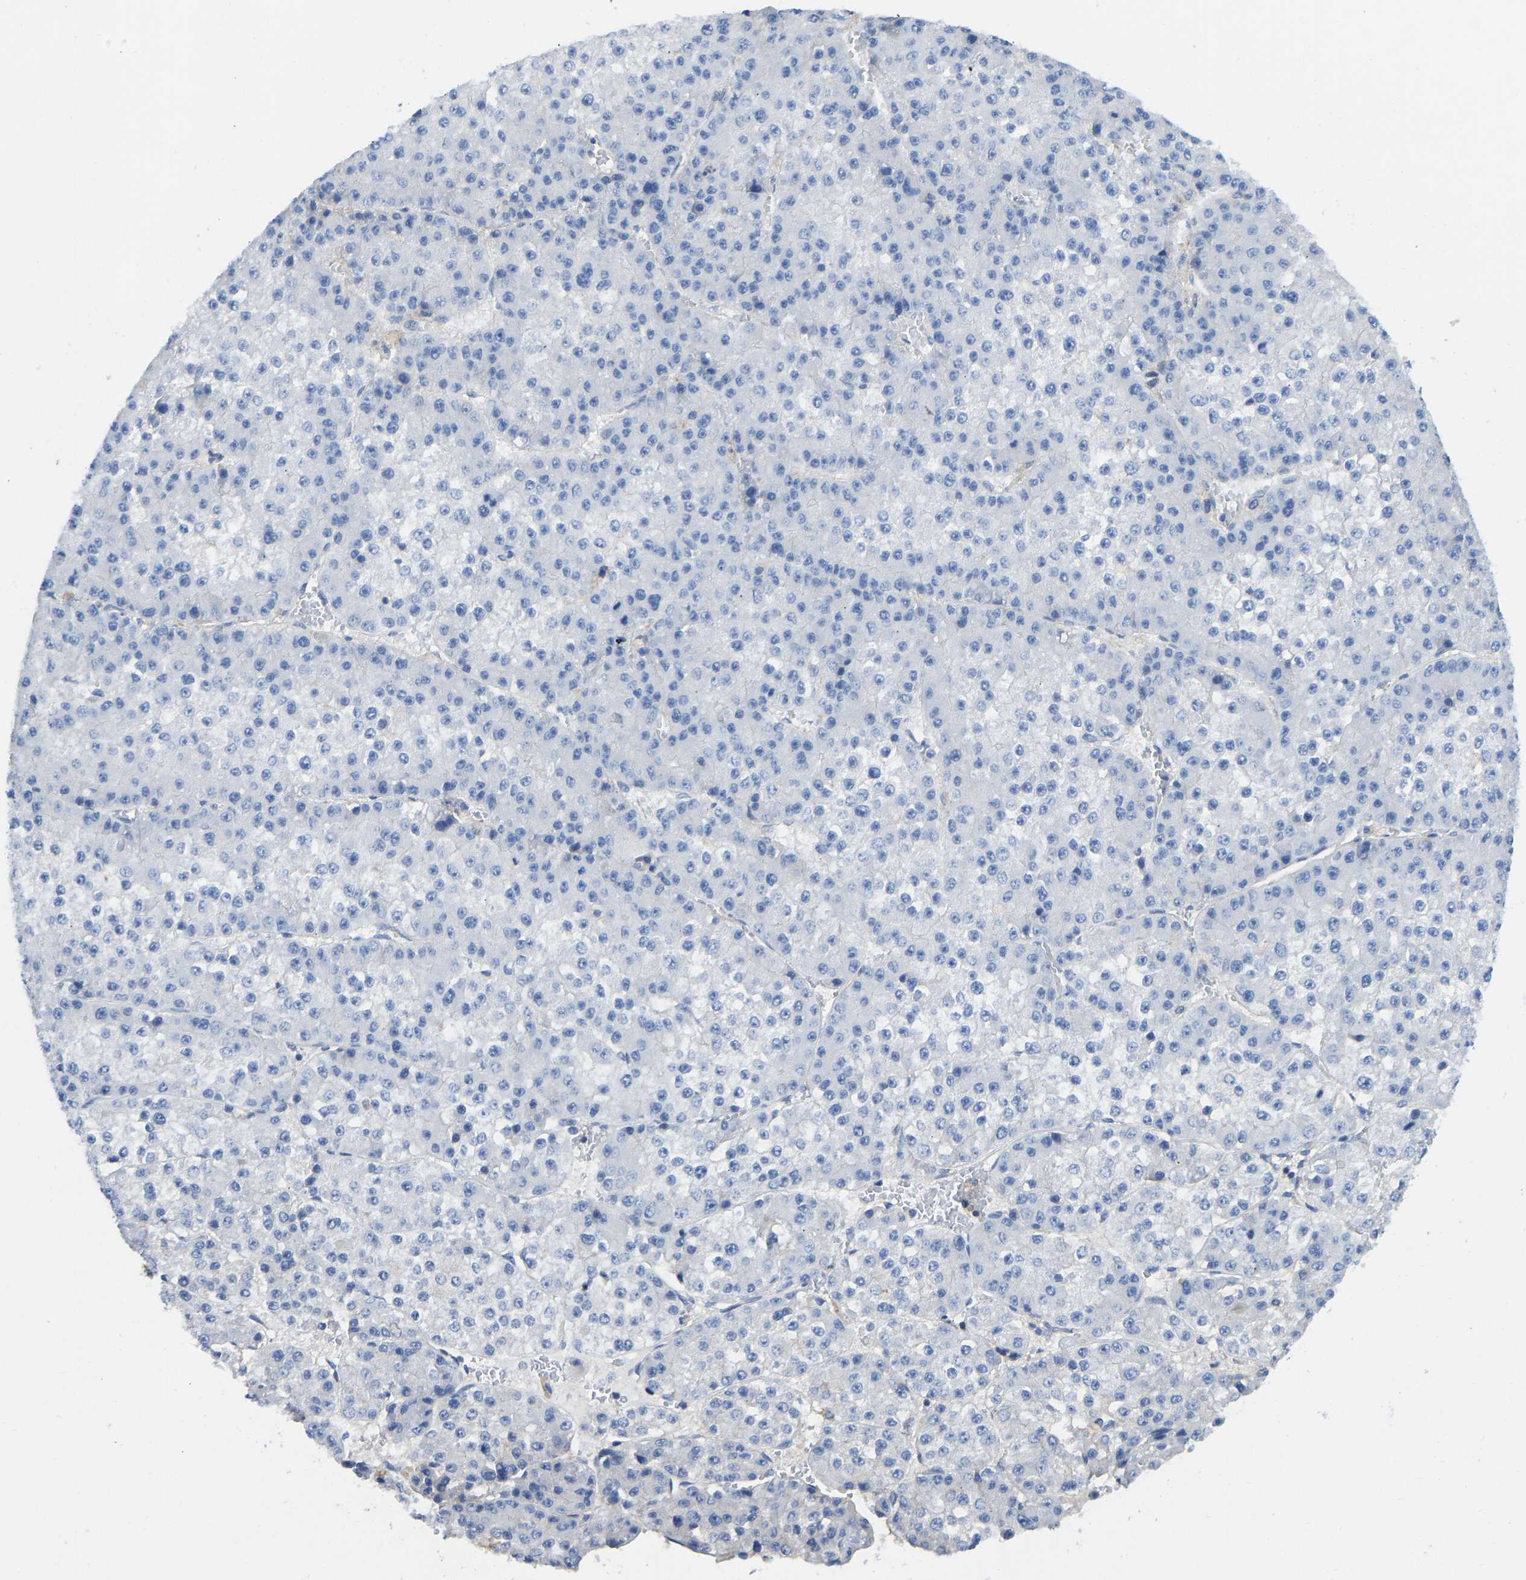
{"staining": {"intensity": "negative", "quantity": "none", "location": "none"}, "tissue": "liver cancer", "cell_type": "Tumor cells", "image_type": "cancer", "snomed": [{"axis": "morphology", "description": "Carcinoma, Hepatocellular, NOS"}, {"axis": "topography", "description": "Liver"}], "caption": "Tumor cells are negative for brown protein staining in hepatocellular carcinoma (liver). The staining is performed using DAB brown chromogen with nuclei counter-stained in using hematoxylin.", "gene": "NDRG3", "patient": {"sex": "female", "age": 73}}